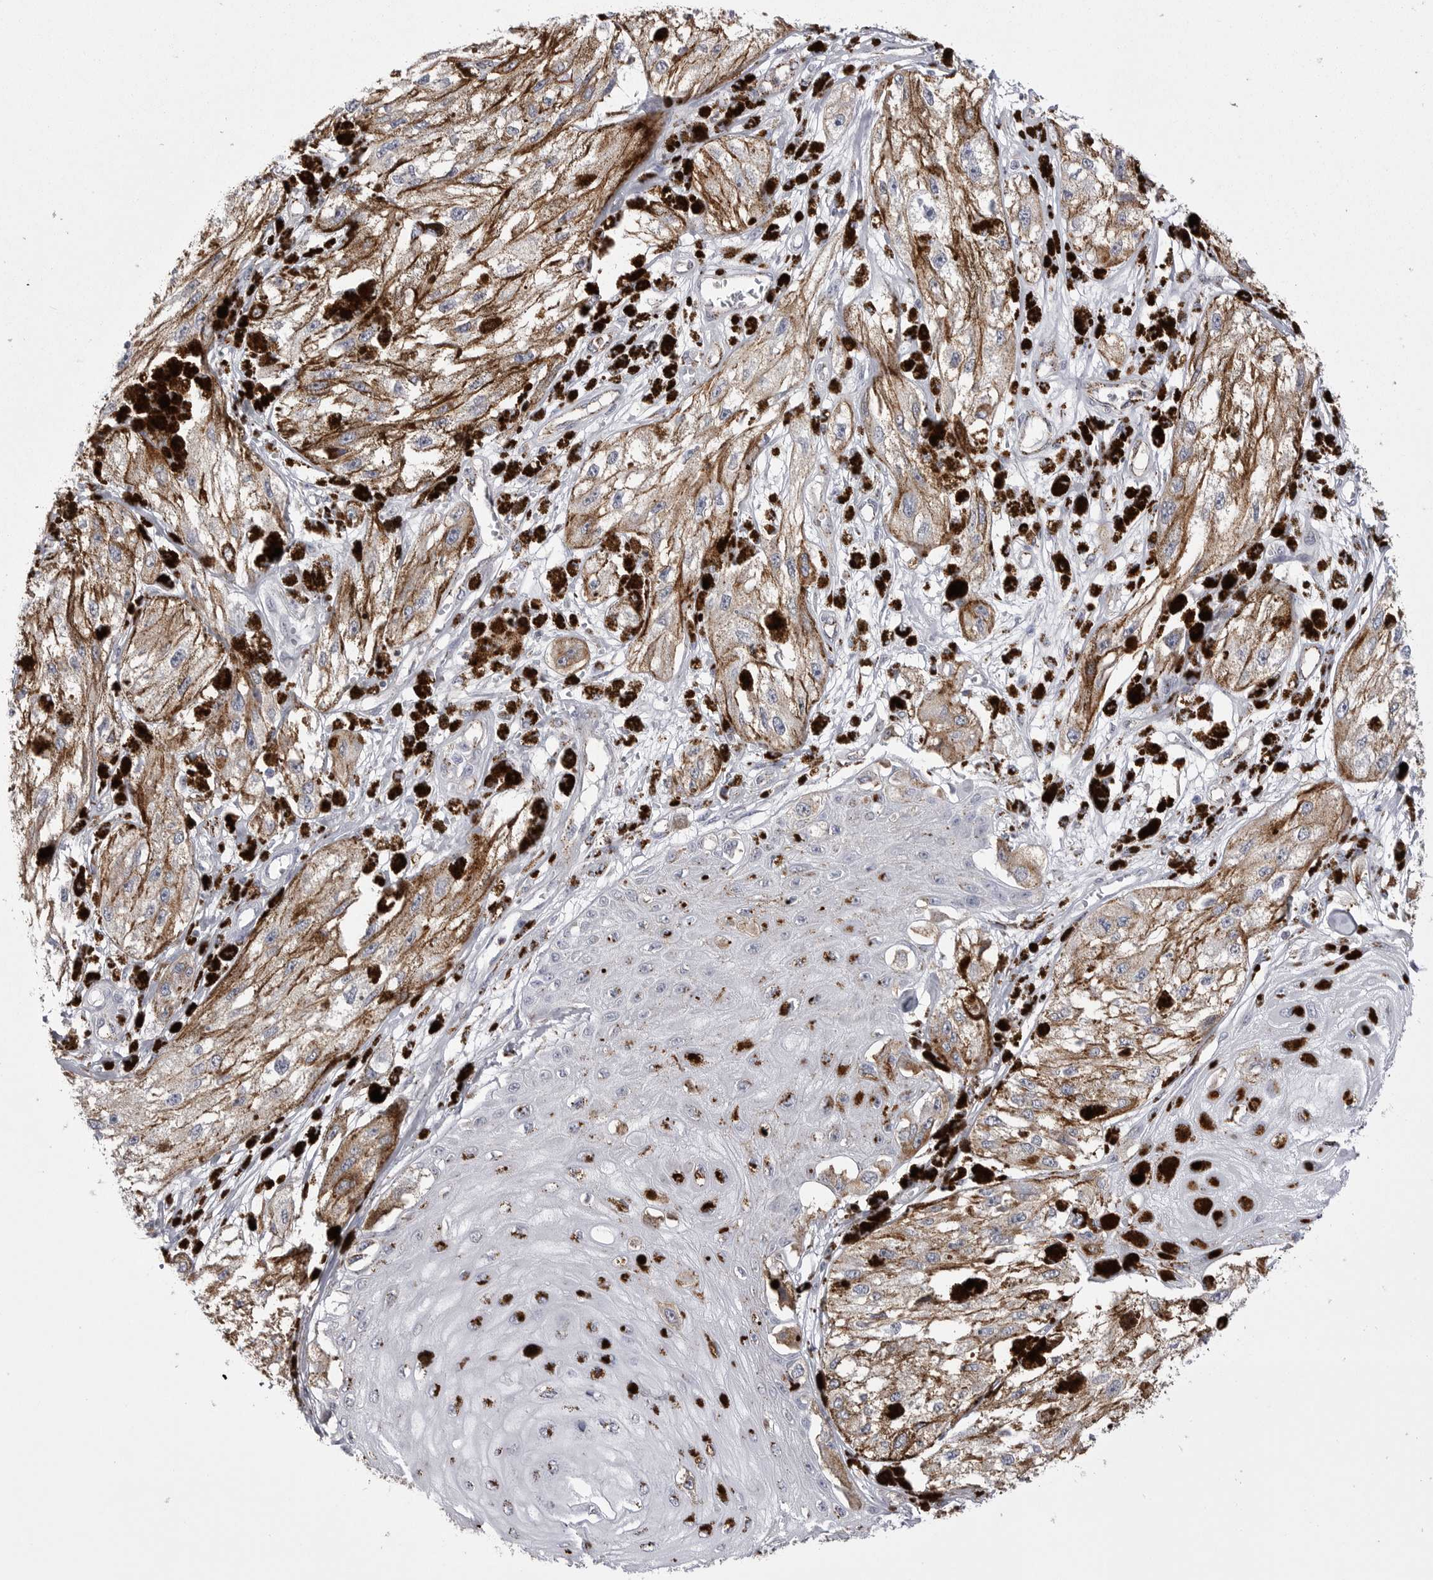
{"staining": {"intensity": "weak", "quantity": ">75%", "location": "cytoplasmic/membranous"}, "tissue": "melanoma", "cell_type": "Tumor cells", "image_type": "cancer", "snomed": [{"axis": "morphology", "description": "Malignant melanoma, NOS"}, {"axis": "topography", "description": "Skin"}], "caption": "Human melanoma stained for a protein (brown) shows weak cytoplasmic/membranous positive positivity in approximately >75% of tumor cells.", "gene": "PSPN", "patient": {"sex": "male", "age": 88}}